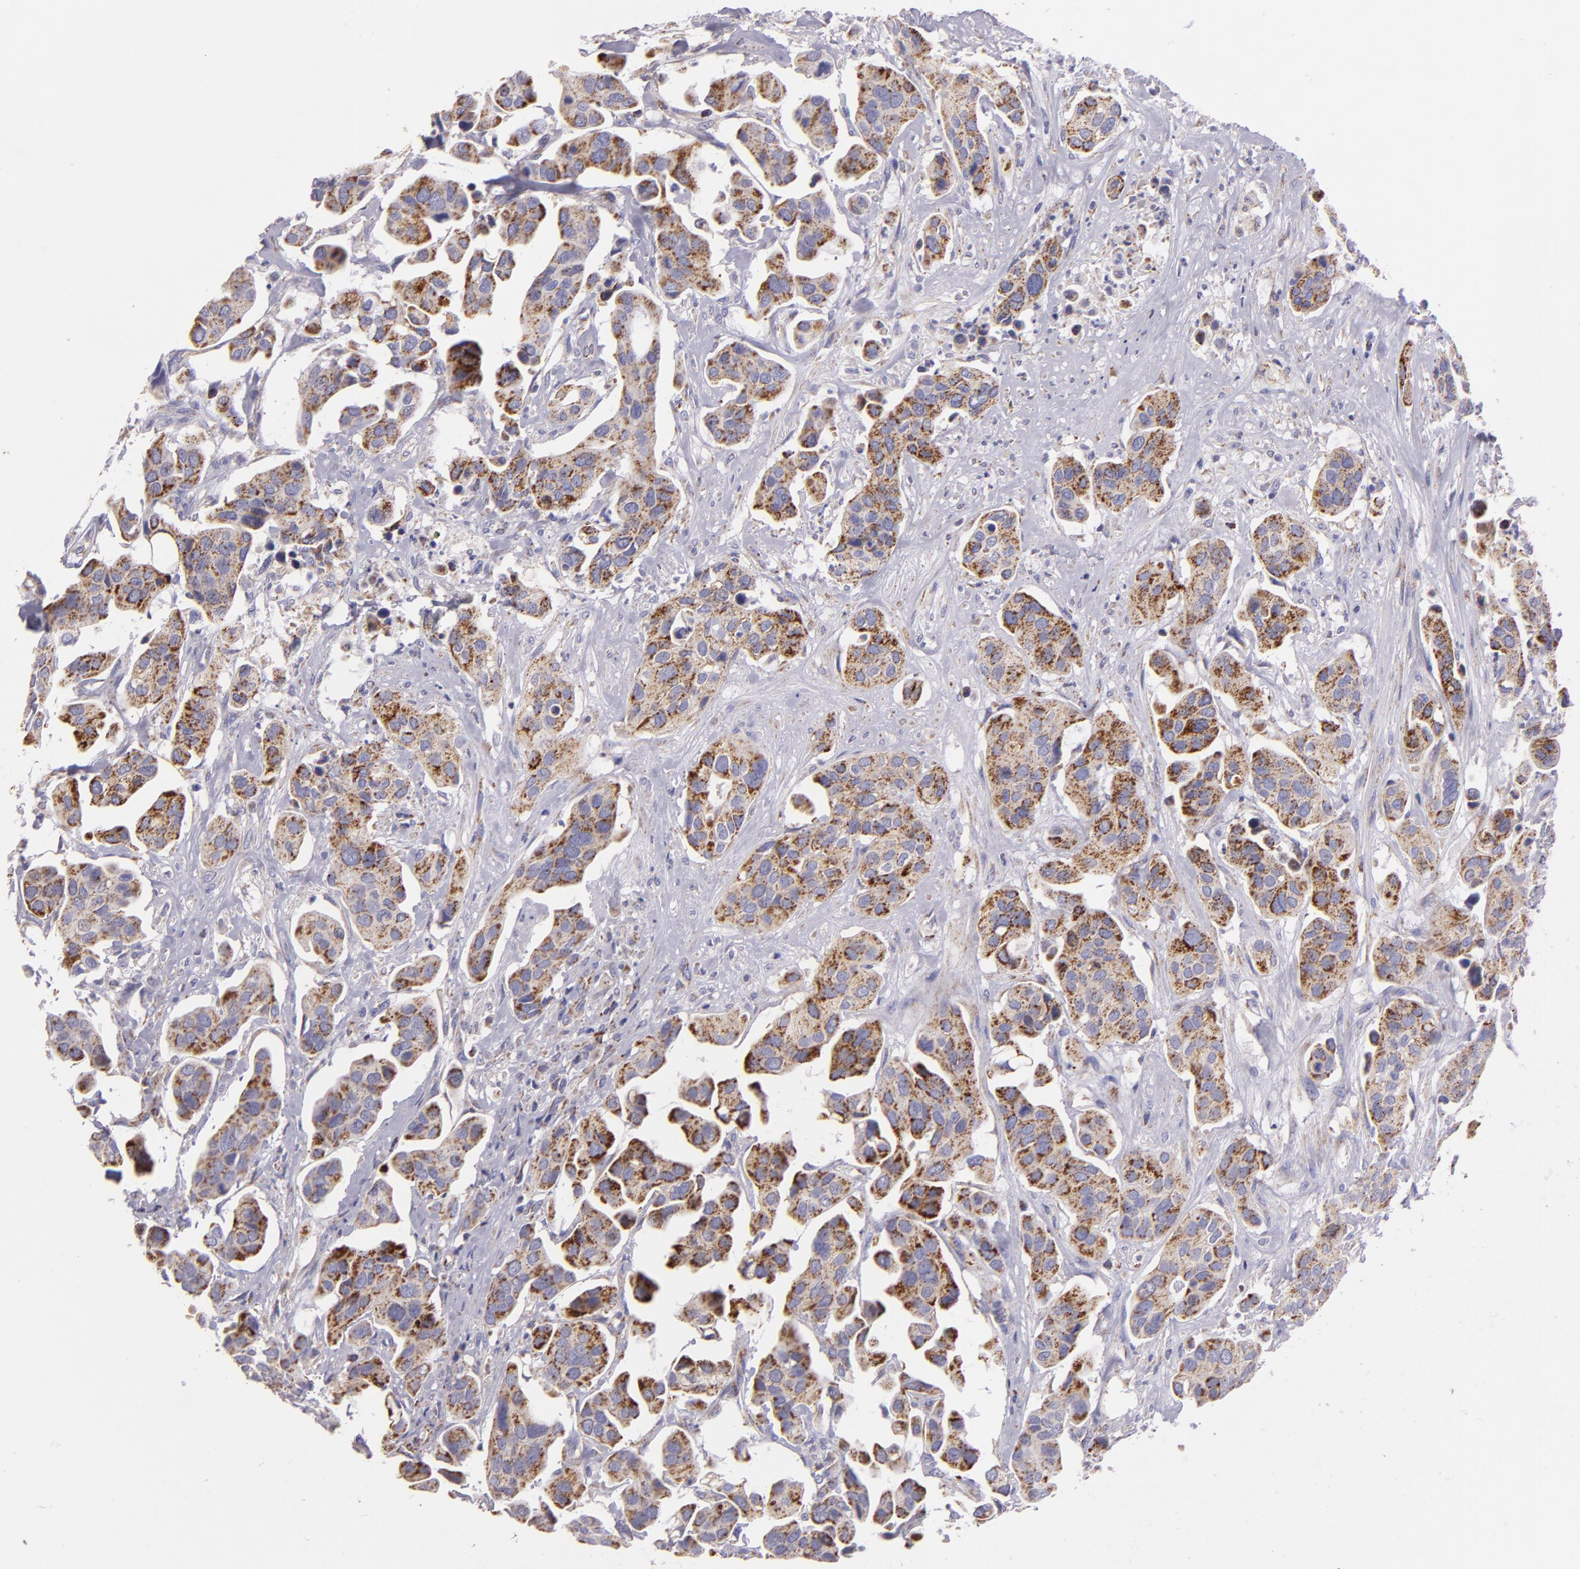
{"staining": {"intensity": "moderate", "quantity": "25%-75%", "location": "cytoplasmic/membranous"}, "tissue": "urothelial cancer", "cell_type": "Tumor cells", "image_type": "cancer", "snomed": [{"axis": "morphology", "description": "Adenocarcinoma, NOS"}, {"axis": "topography", "description": "Urinary bladder"}], "caption": "A brown stain labels moderate cytoplasmic/membranous positivity of a protein in urothelial cancer tumor cells.", "gene": "HSPD1", "patient": {"sex": "male", "age": 61}}